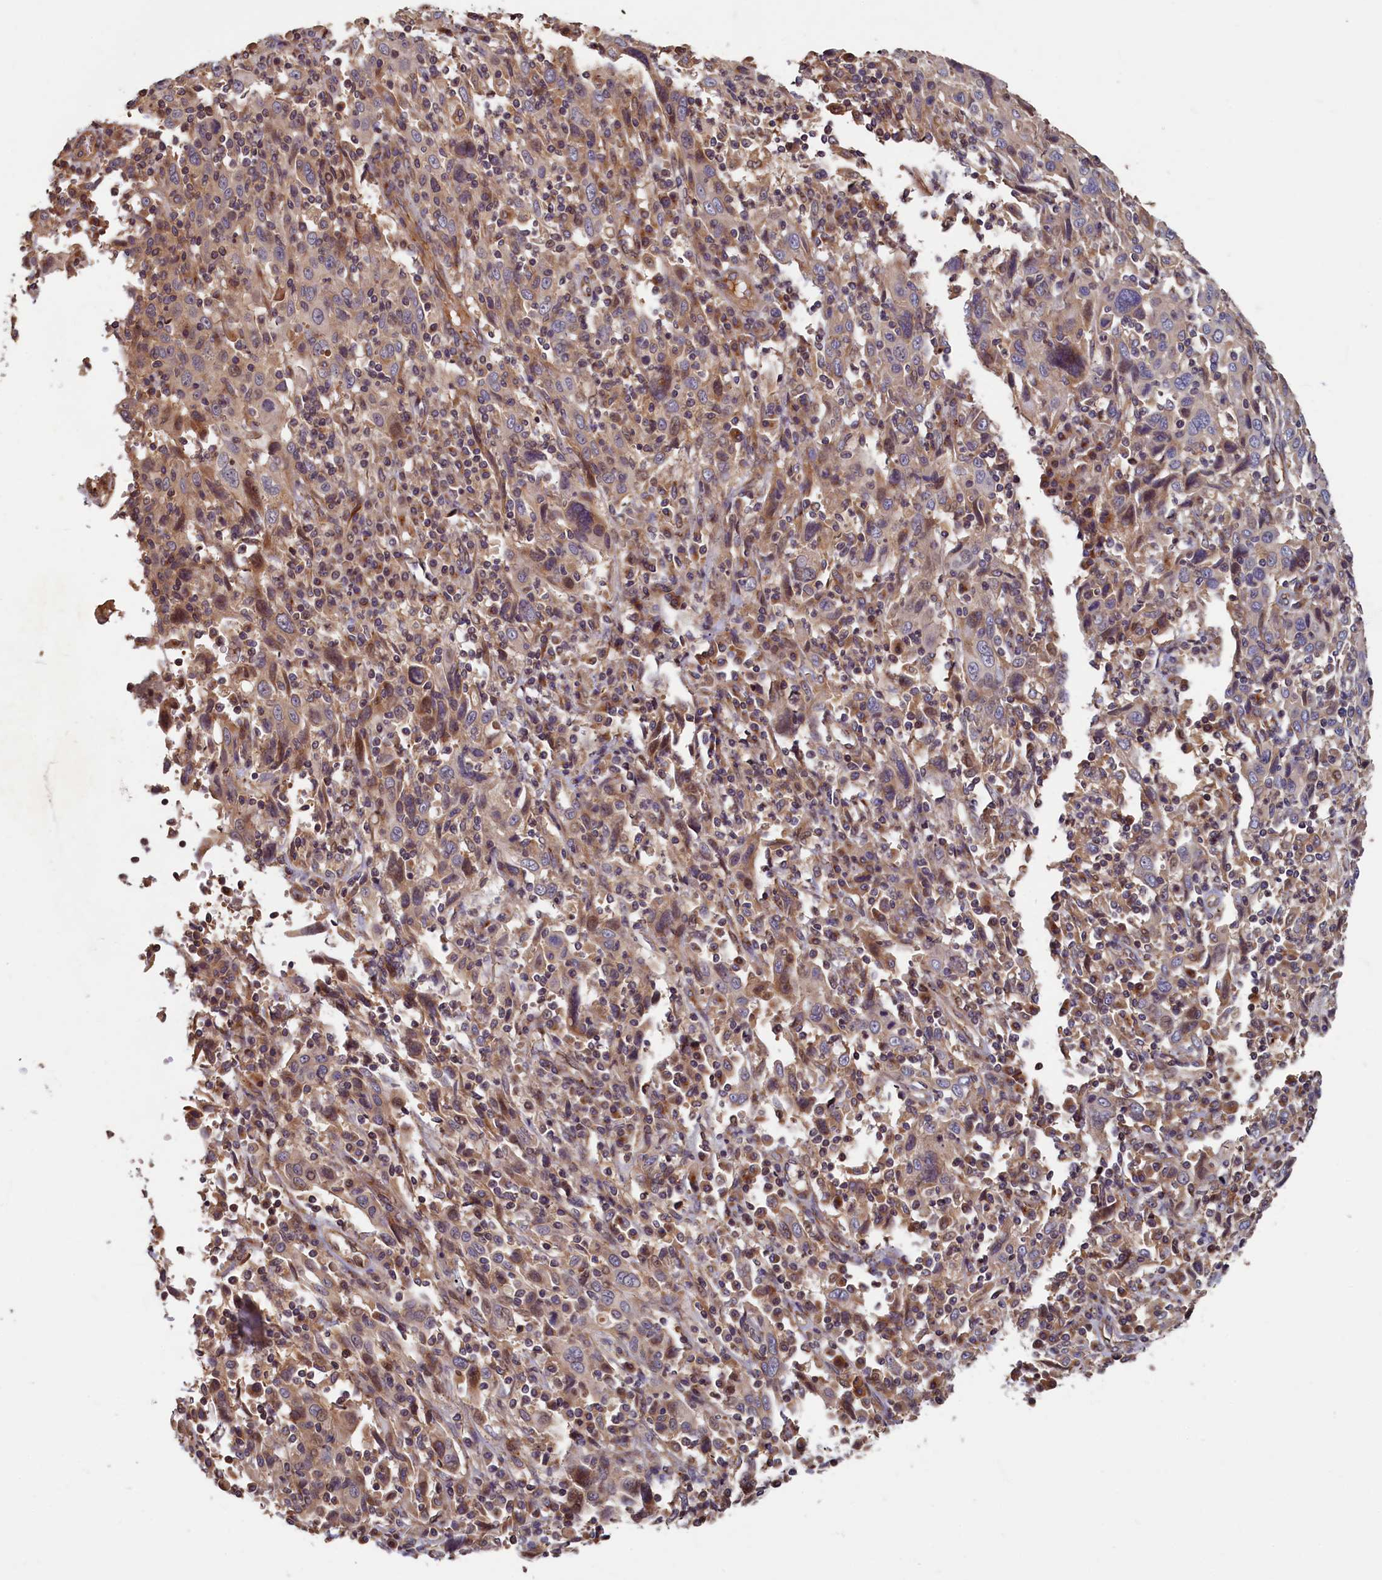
{"staining": {"intensity": "weak", "quantity": "25%-75%", "location": "cytoplasmic/membranous"}, "tissue": "cervical cancer", "cell_type": "Tumor cells", "image_type": "cancer", "snomed": [{"axis": "morphology", "description": "Squamous cell carcinoma, NOS"}, {"axis": "topography", "description": "Cervix"}], "caption": "Cervical squamous cell carcinoma stained for a protein reveals weak cytoplasmic/membranous positivity in tumor cells.", "gene": "TMEM181", "patient": {"sex": "female", "age": 46}}